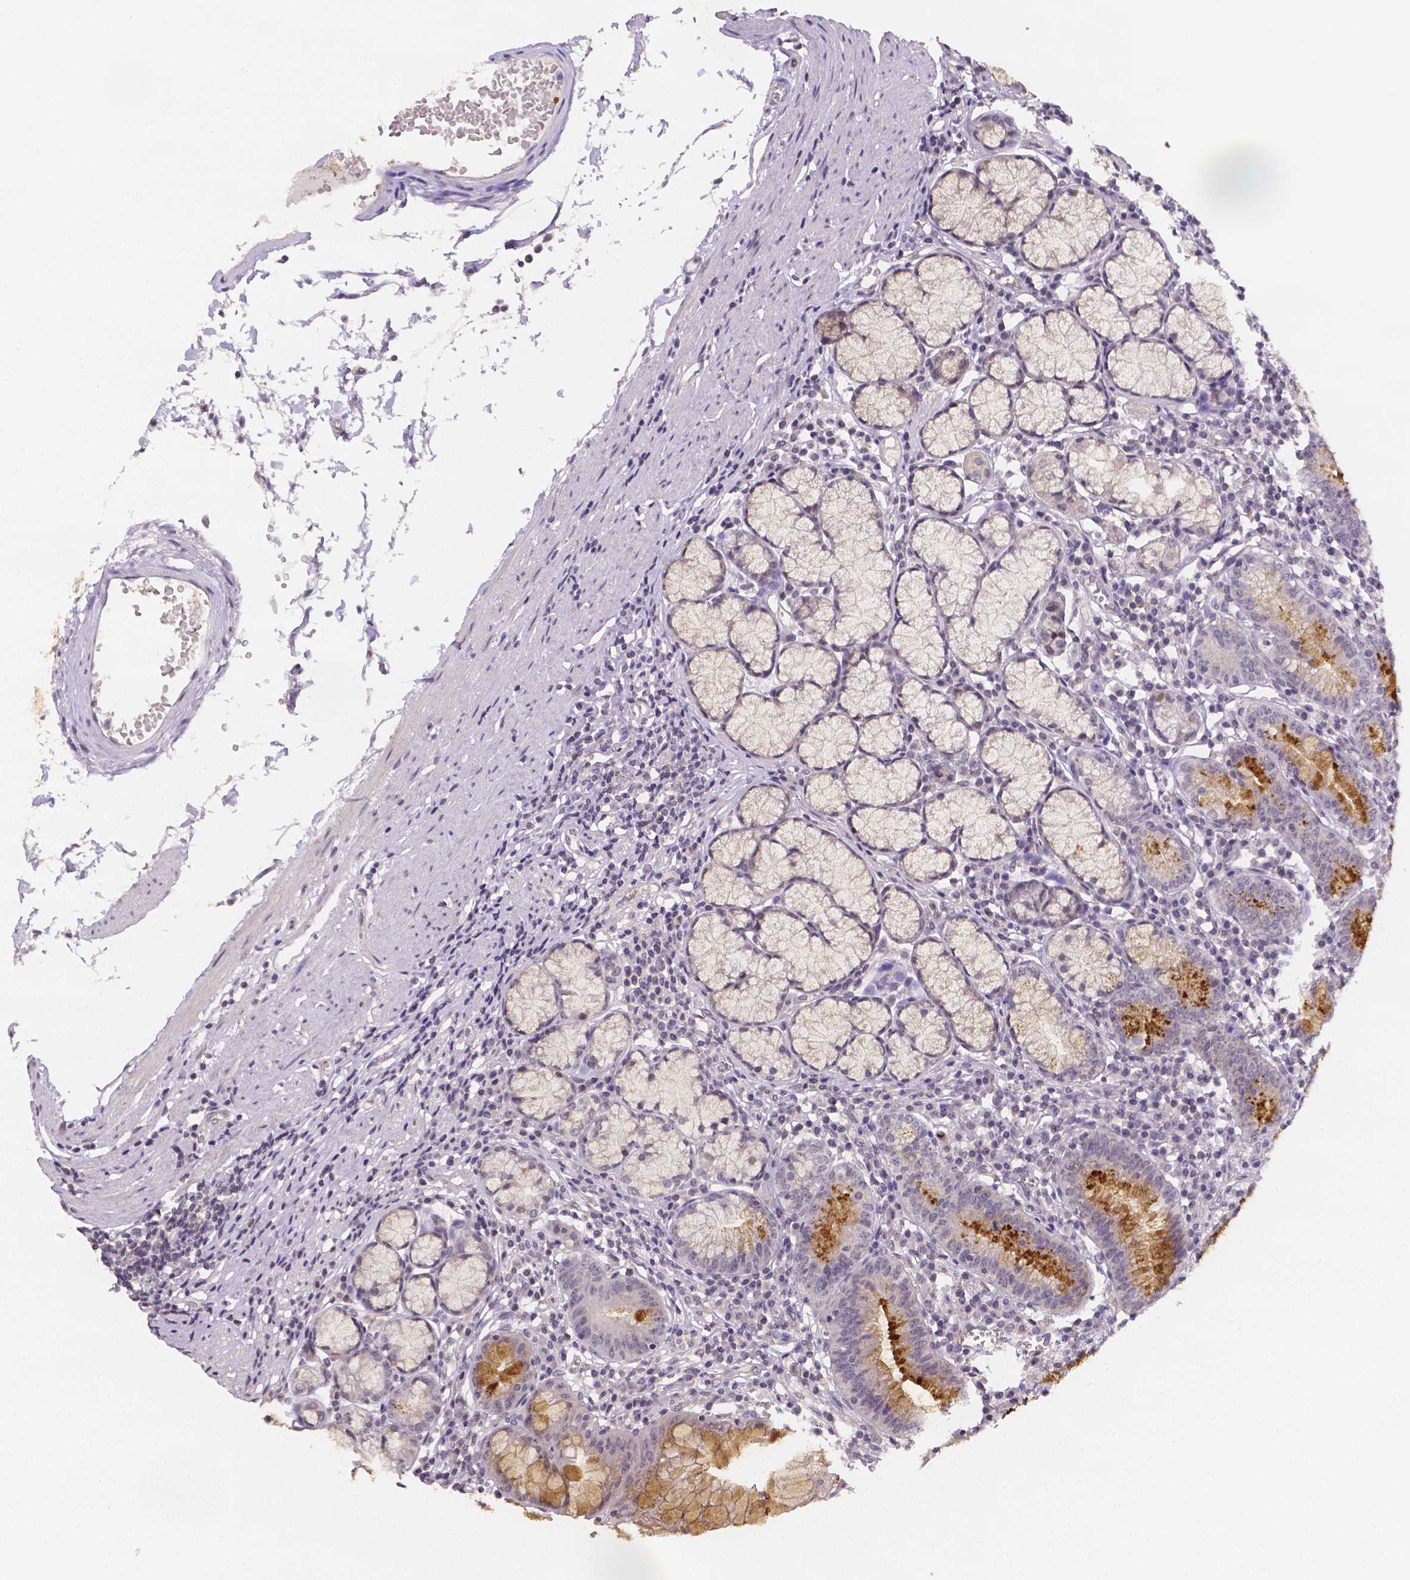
{"staining": {"intensity": "strong", "quantity": "<25%", "location": "cytoplasmic/membranous"}, "tissue": "stomach", "cell_type": "Glandular cells", "image_type": "normal", "snomed": [{"axis": "morphology", "description": "Normal tissue, NOS"}, {"axis": "topography", "description": "Stomach"}], "caption": "Benign stomach was stained to show a protein in brown. There is medium levels of strong cytoplasmic/membranous staining in approximately <25% of glandular cells. Nuclei are stained in blue.", "gene": "NRGN", "patient": {"sex": "male", "age": 55}}